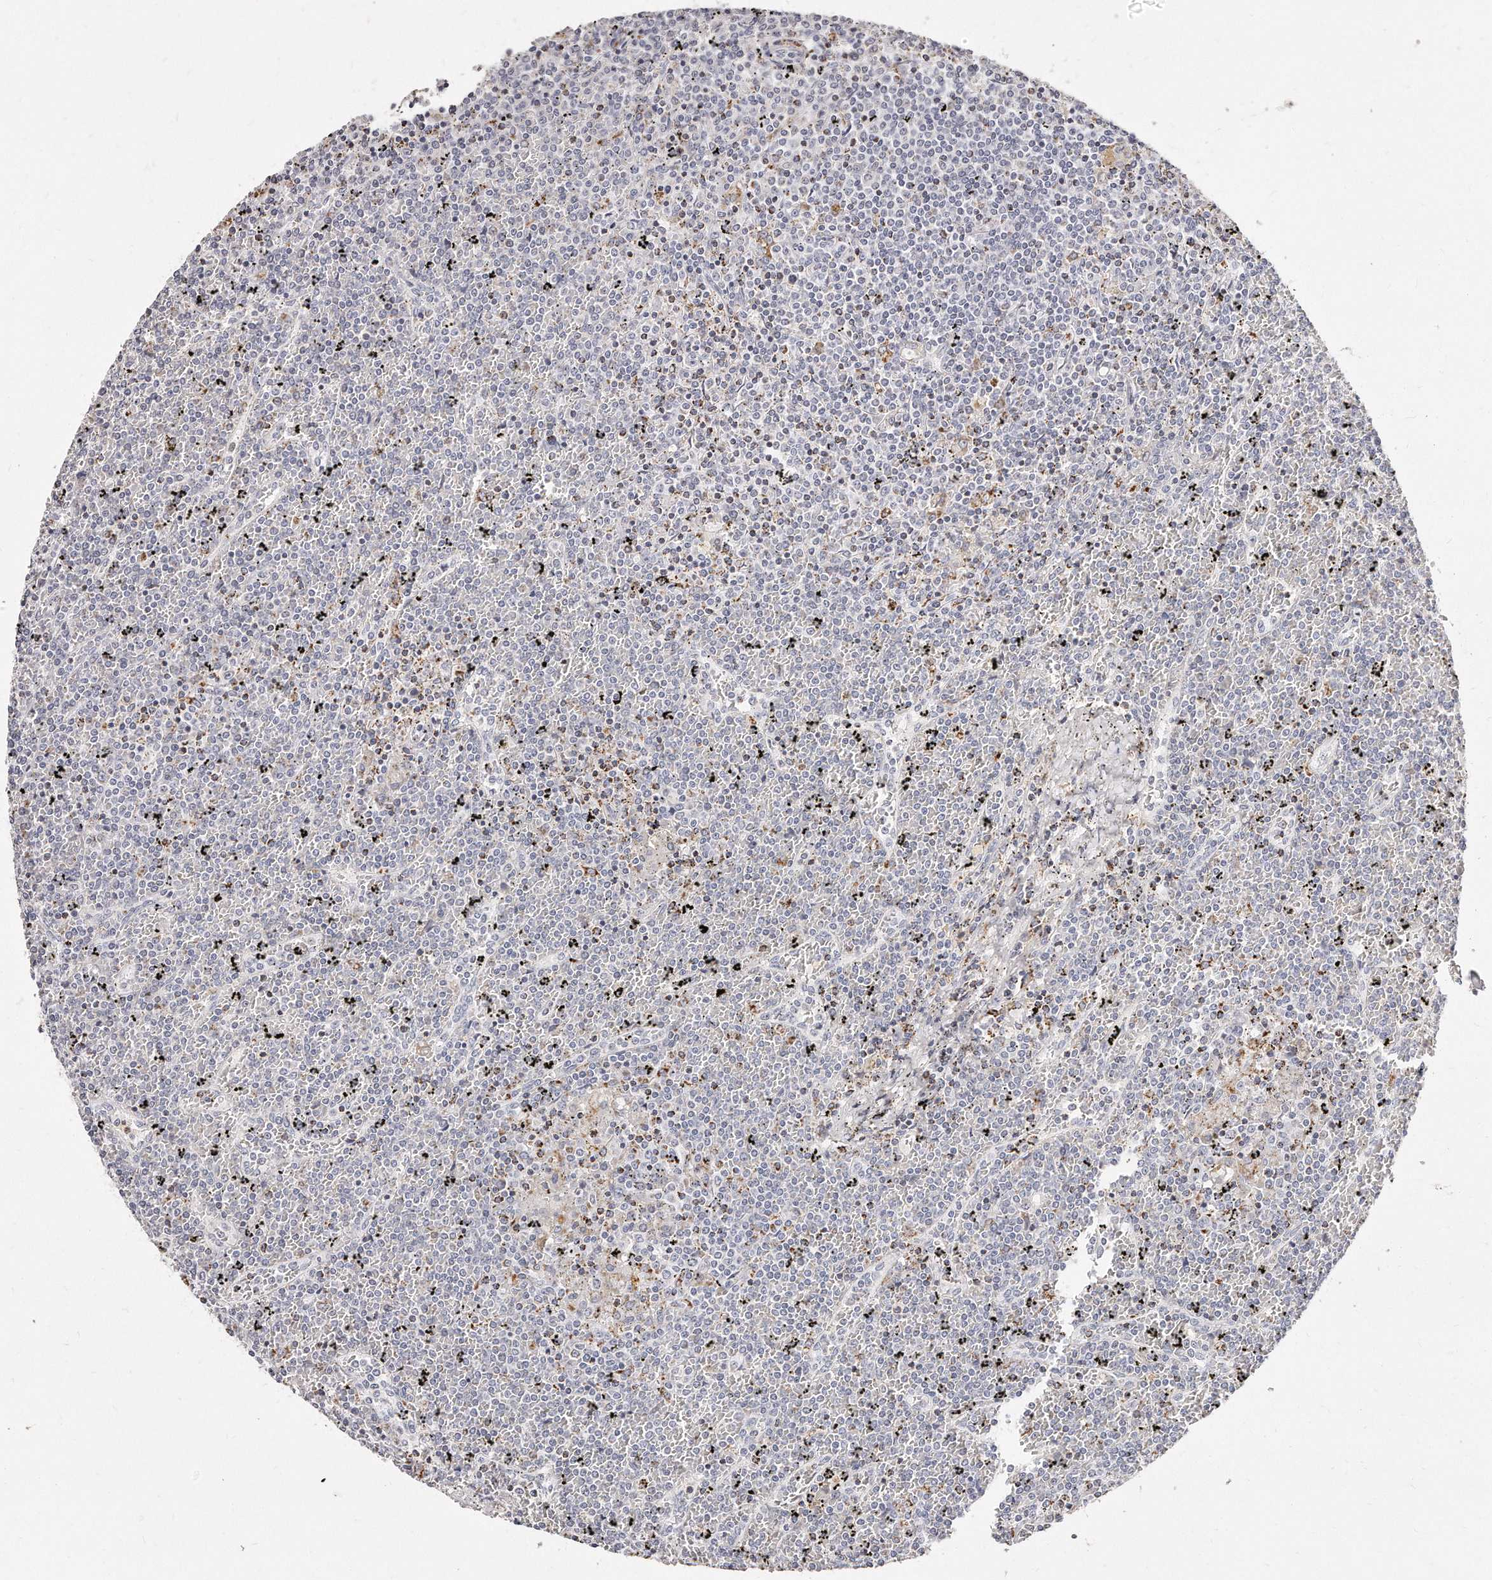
{"staining": {"intensity": "negative", "quantity": "none", "location": "none"}, "tissue": "lymphoma", "cell_type": "Tumor cells", "image_type": "cancer", "snomed": [{"axis": "morphology", "description": "Malignant lymphoma, non-Hodgkin's type, Low grade"}, {"axis": "topography", "description": "Spleen"}], "caption": "The photomicrograph displays no staining of tumor cells in lymphoma.", "gene": "RTKN", "patient": {"sex": "female", "age": 19}}